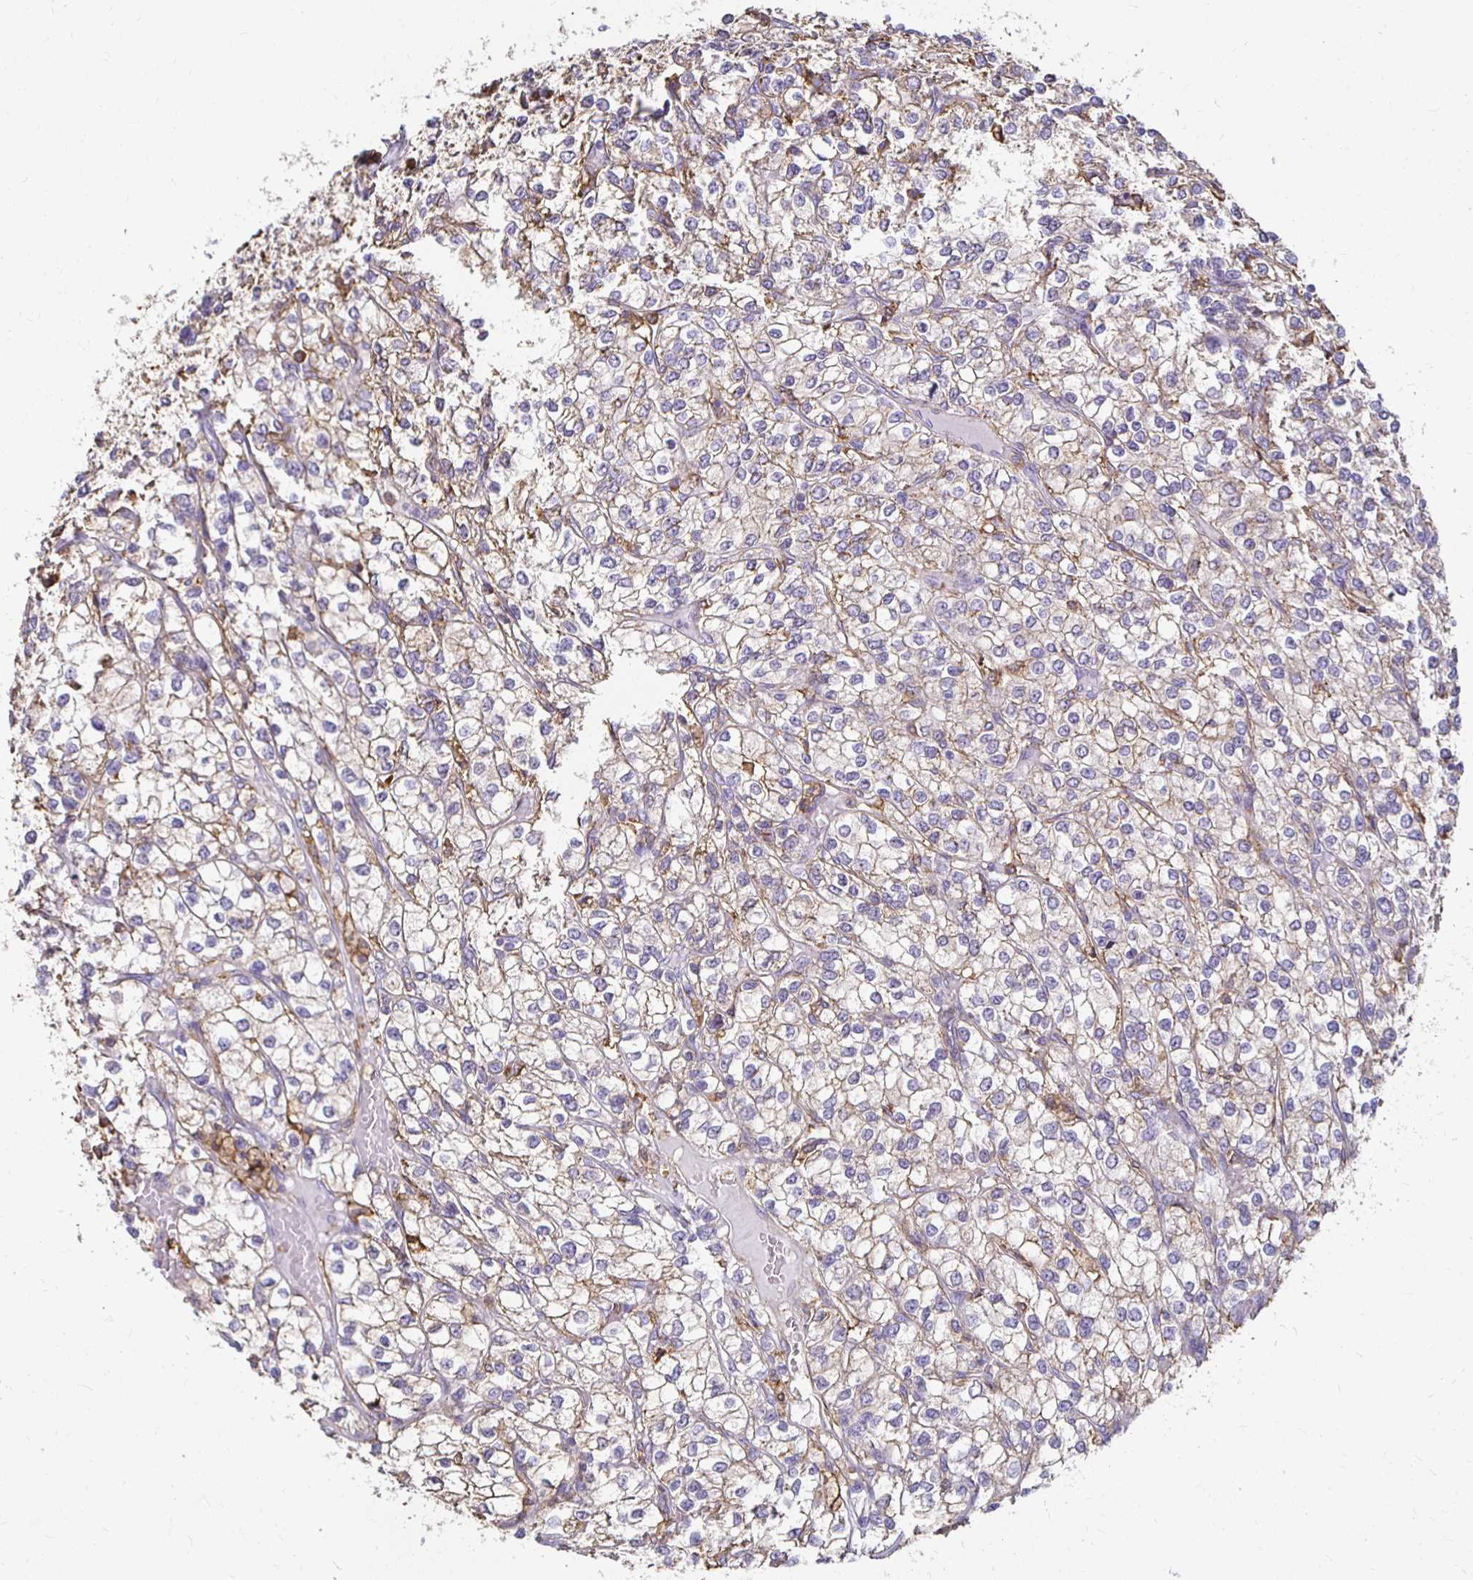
{"staining": {"intensity": "weak", "quantity": "25%-75%", "location": "cytoplasmic/membranous"}, "tissue": "renal cancer", "cell_type": "Tumor cells", "image_type": "cancer", "snomed": [{"axis": "morphology", "description": "Adenocarcinoma, NOS"}, {"axis": "topography", "description": "Kidney"}], "caption": "About 25%-75% of tumor cells in renal cancer display weak cytoplasmic/membranous protein positivity as visualized by brown immunohistochemical staining.", "gene": "TAS1R3", "patient": {"sex": "male", "age": 80}}